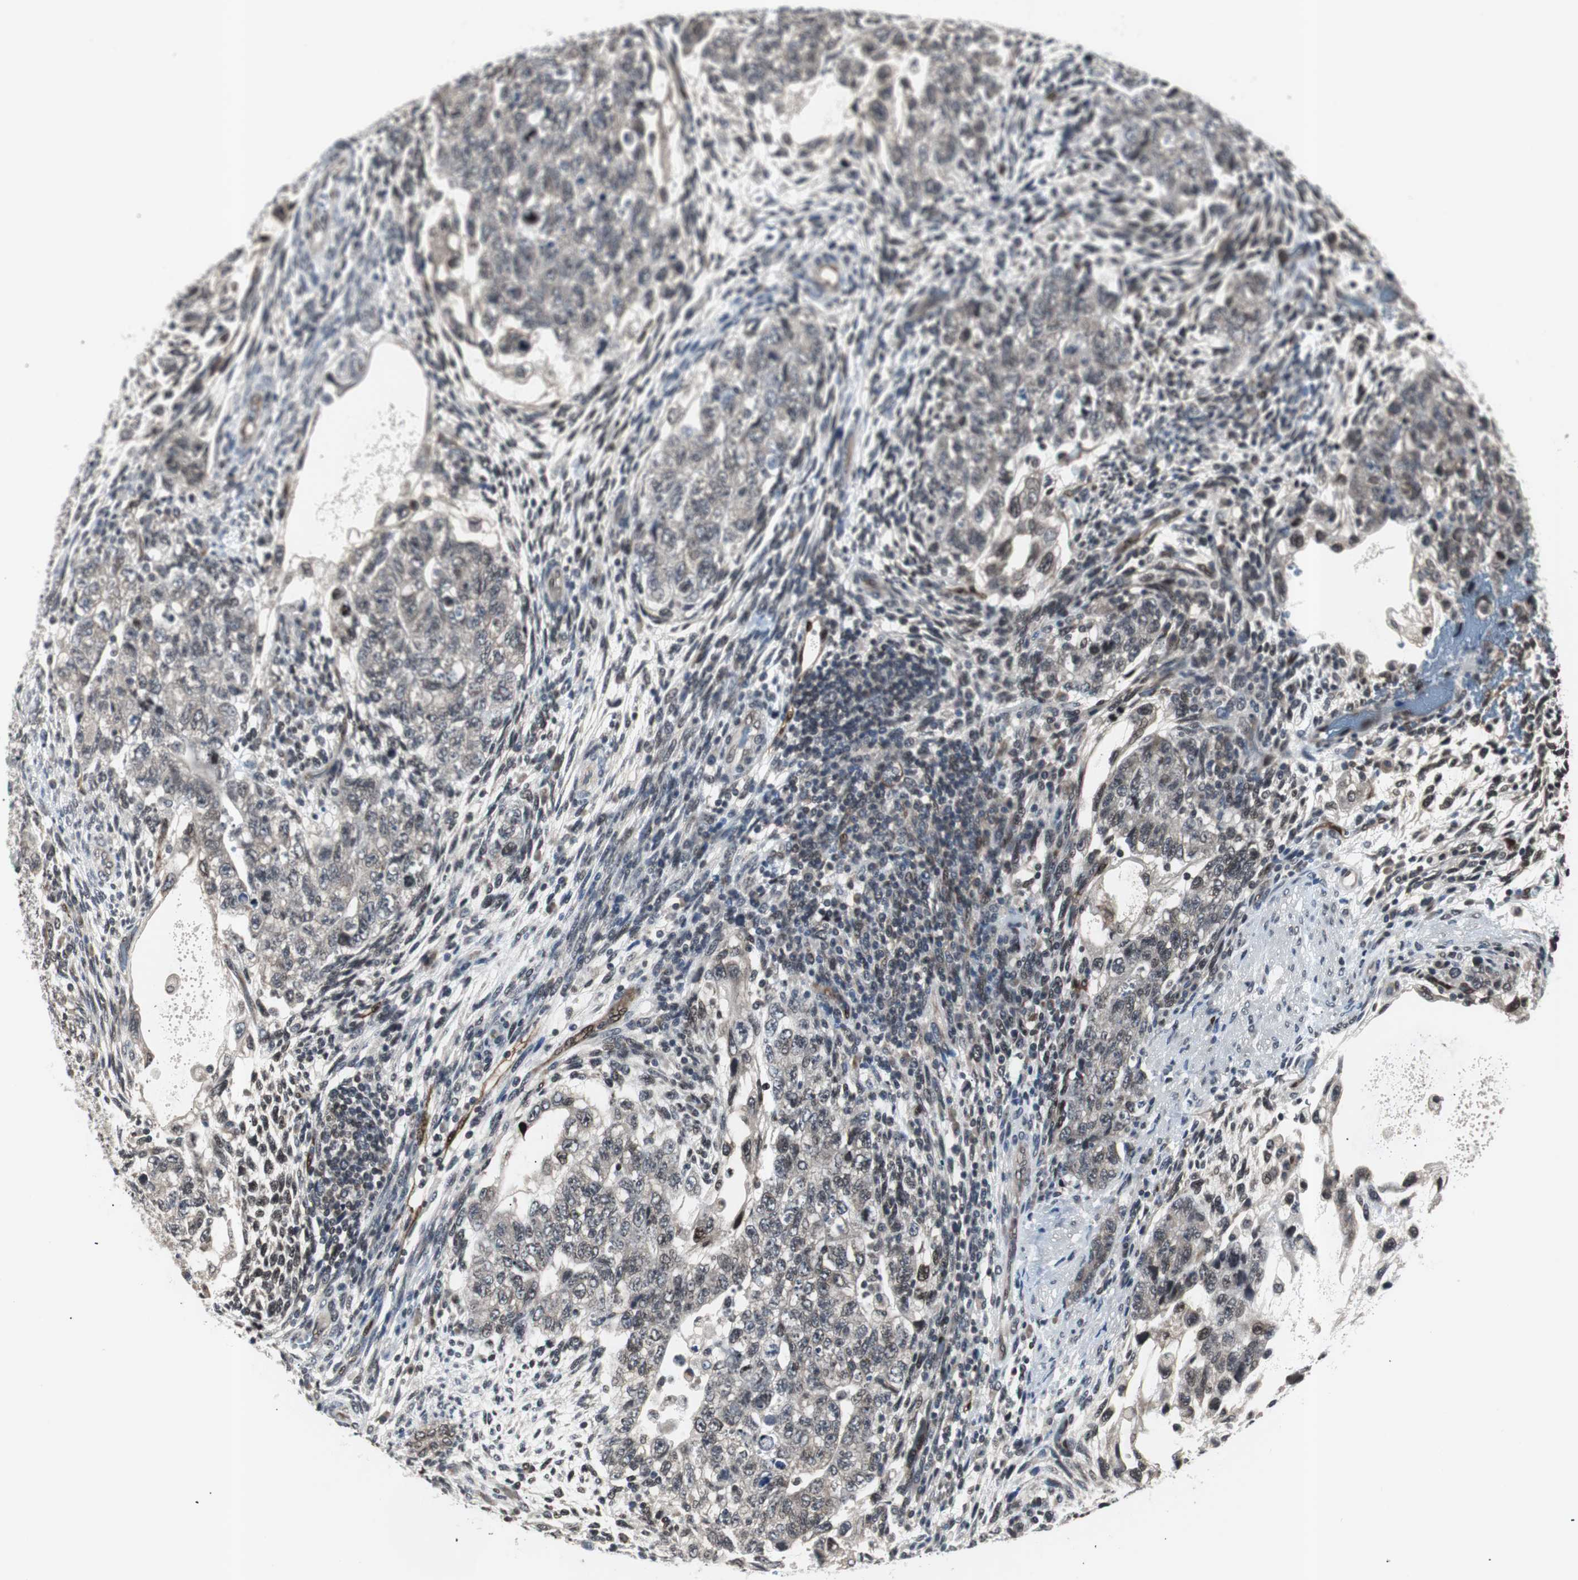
{"staining": {"intensity": "weak", "quantity": "<25%", "location": "cytoplasmic/membranous"}, "tissue": "testis cancer", "cell_type": "Tumor cells", "image_type": "cancer", "snomed": [{"axis": "morphology", "description": "Normal tissue, NOS"}, {"axis": "morphology", "description": "Carcinoma, Embryonal, NOS"}, {"axis": "topography", "description": "Testis"}], "caption": "A photomicrograph of testis cancer stained for a protein shows no brown staining in tumor cells.", "gene": "SMAD1", "patient": {"sex": "male", "age": 36}}